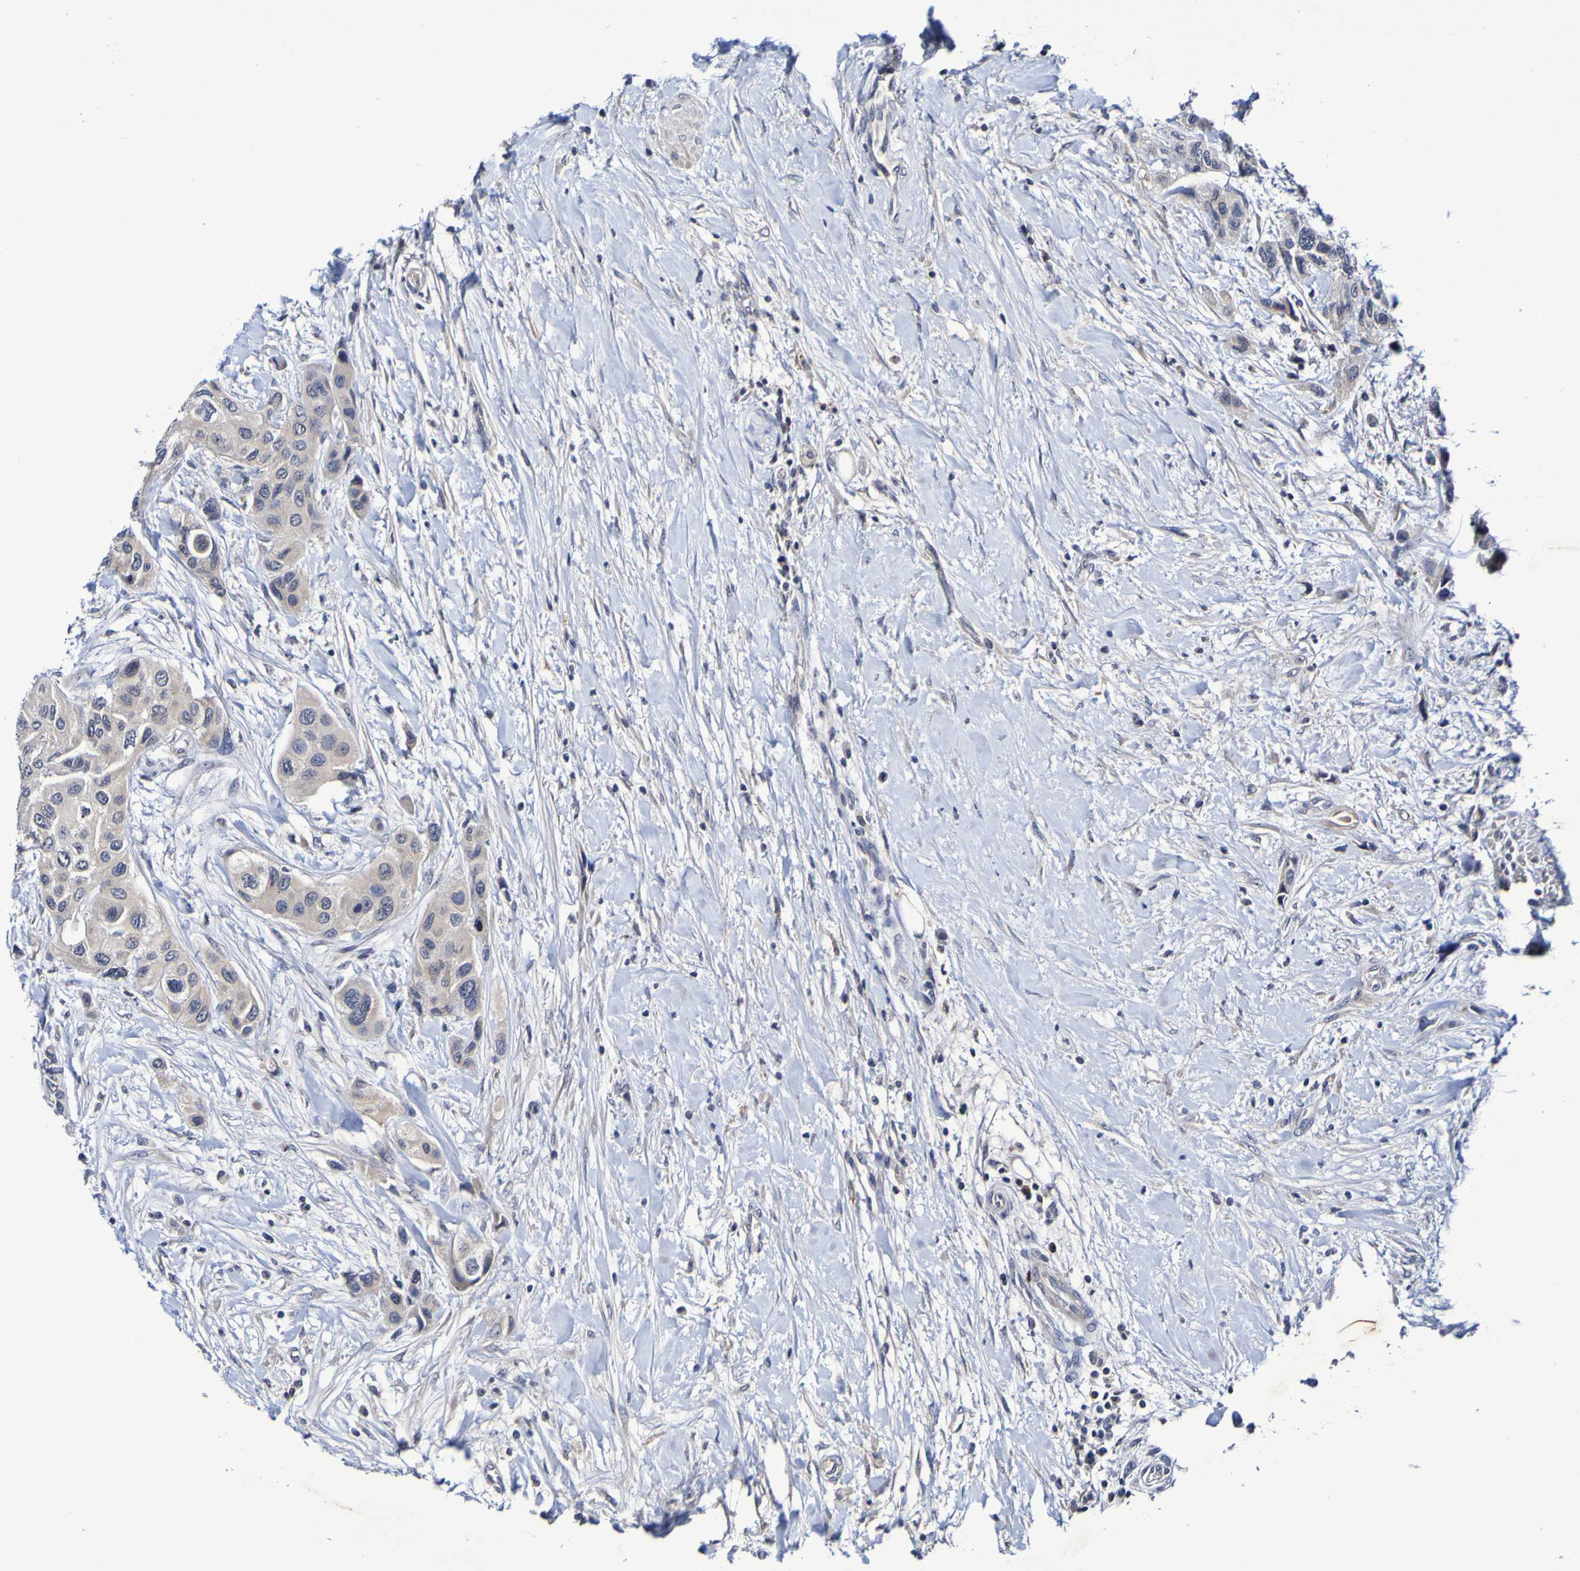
{"staining": {"intensity": "weak", "quantity": ">75%", "location": "cytoplasmic/membranous"}, "tissue": "urothelial cancer", "cell_type": "Tumor cells", "image_type": "cancer", "snomed": [{"axis": "morphology", "description": "Urothelial carcinoma, High grade"}, {"axis": "topography", "description": "Urinary bladder"}], "caption": "A brown stain highlights weak cytoplasmic/membranous staining of a protein in human urothelial cancer tumor cells.", "gene": "PTP4A2", "patient": {"sex": "female", "age": 56}}